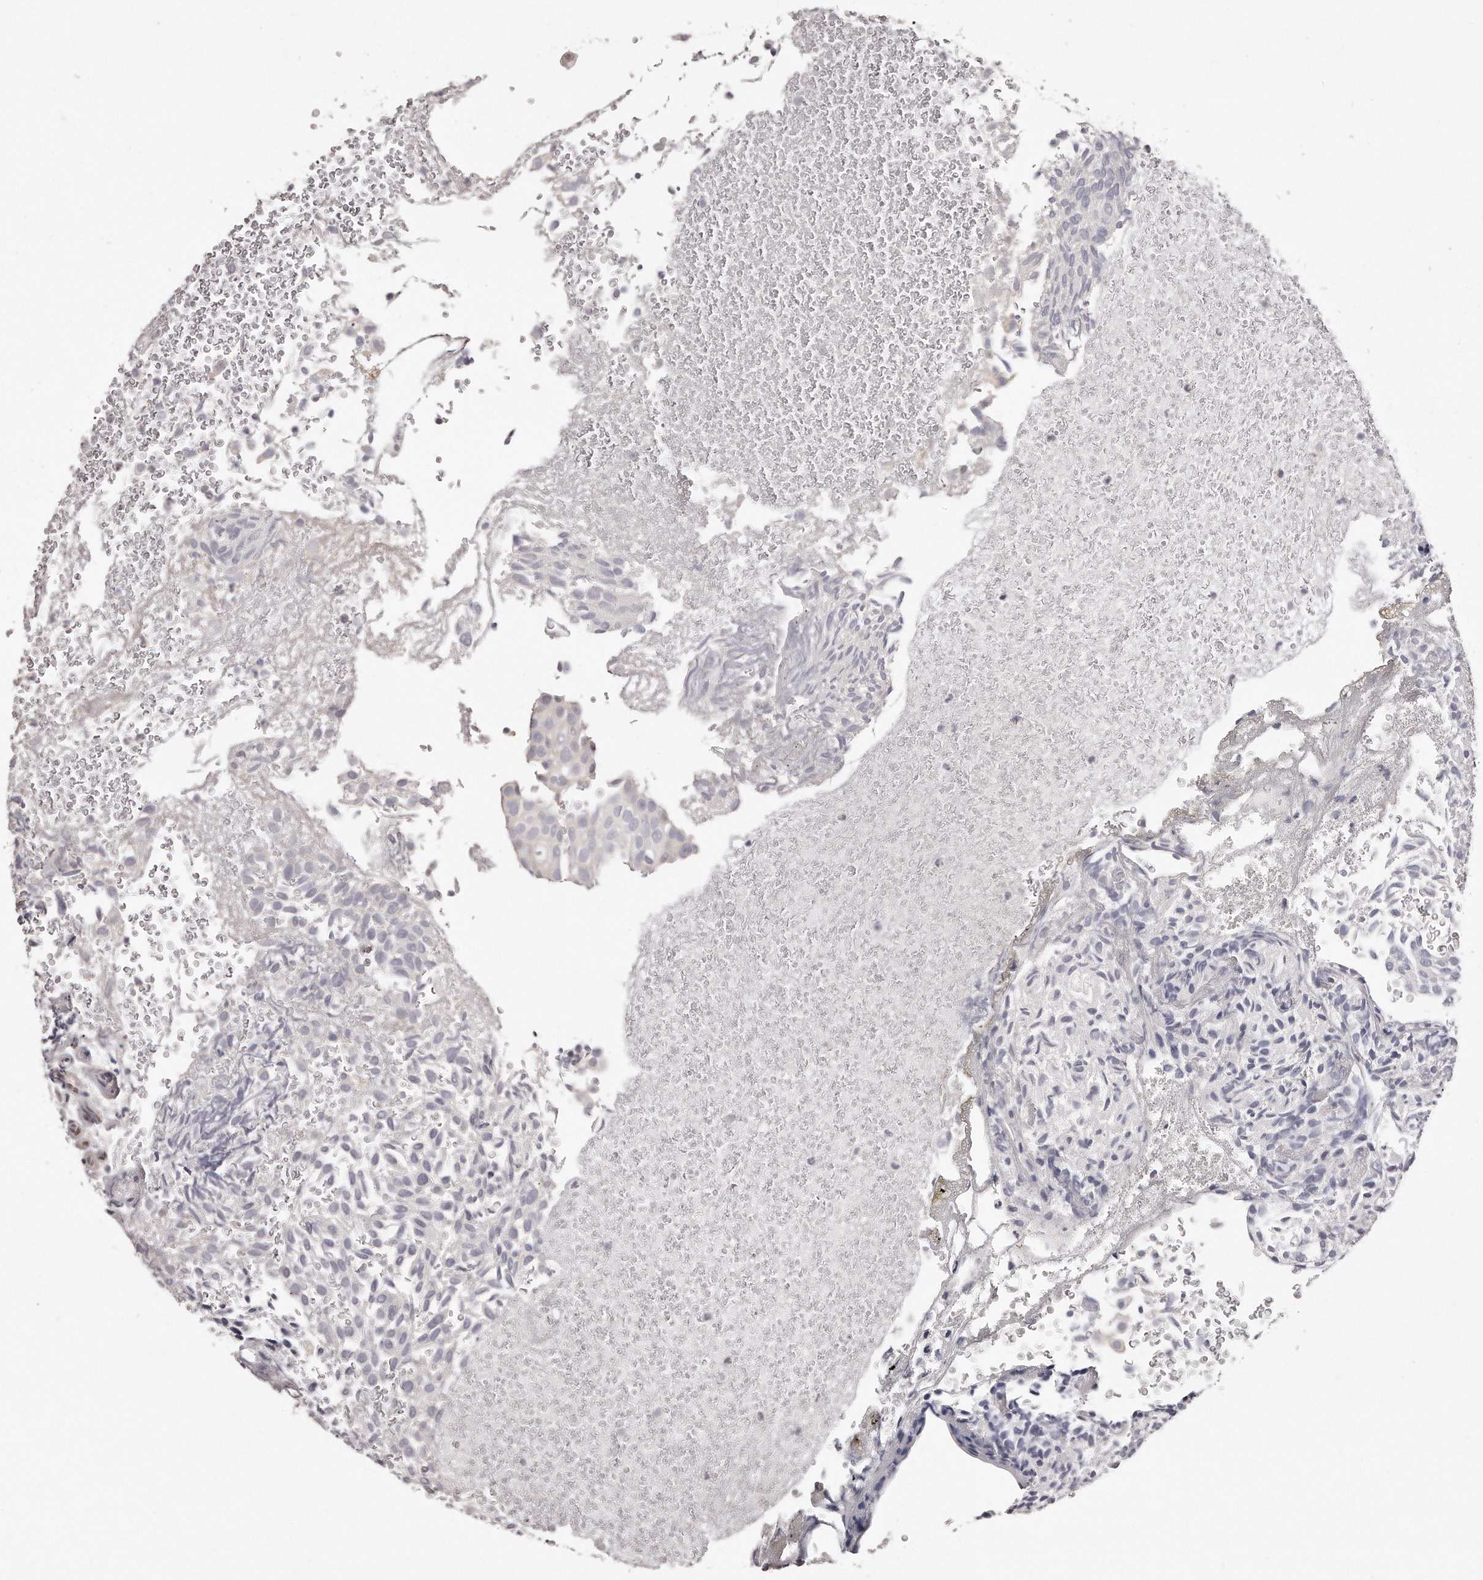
{"staining": {"intensity": "negative", "quantity": "none", "location": "none"}, "tissue": "urothelial cancer", "cell_type": "Tumor cells", "image_type": "cancer", "snomed": [{"axis": "morphology", "description": "Urothelial carcinoma, Low grade"}, {"axis": "topography", "description": "Urinary bladder"}], "caption": "A high-resolution image shows IHC staining of urothelial carcinoma (low-grade), which displays no significant positivity in tumor cells. The staining is performed using DAB brown chromogen with nuclei counter-stained in using hematoxylin.", "gene": "TTLL4", "patient": {"sex": "male", "age": 78}}